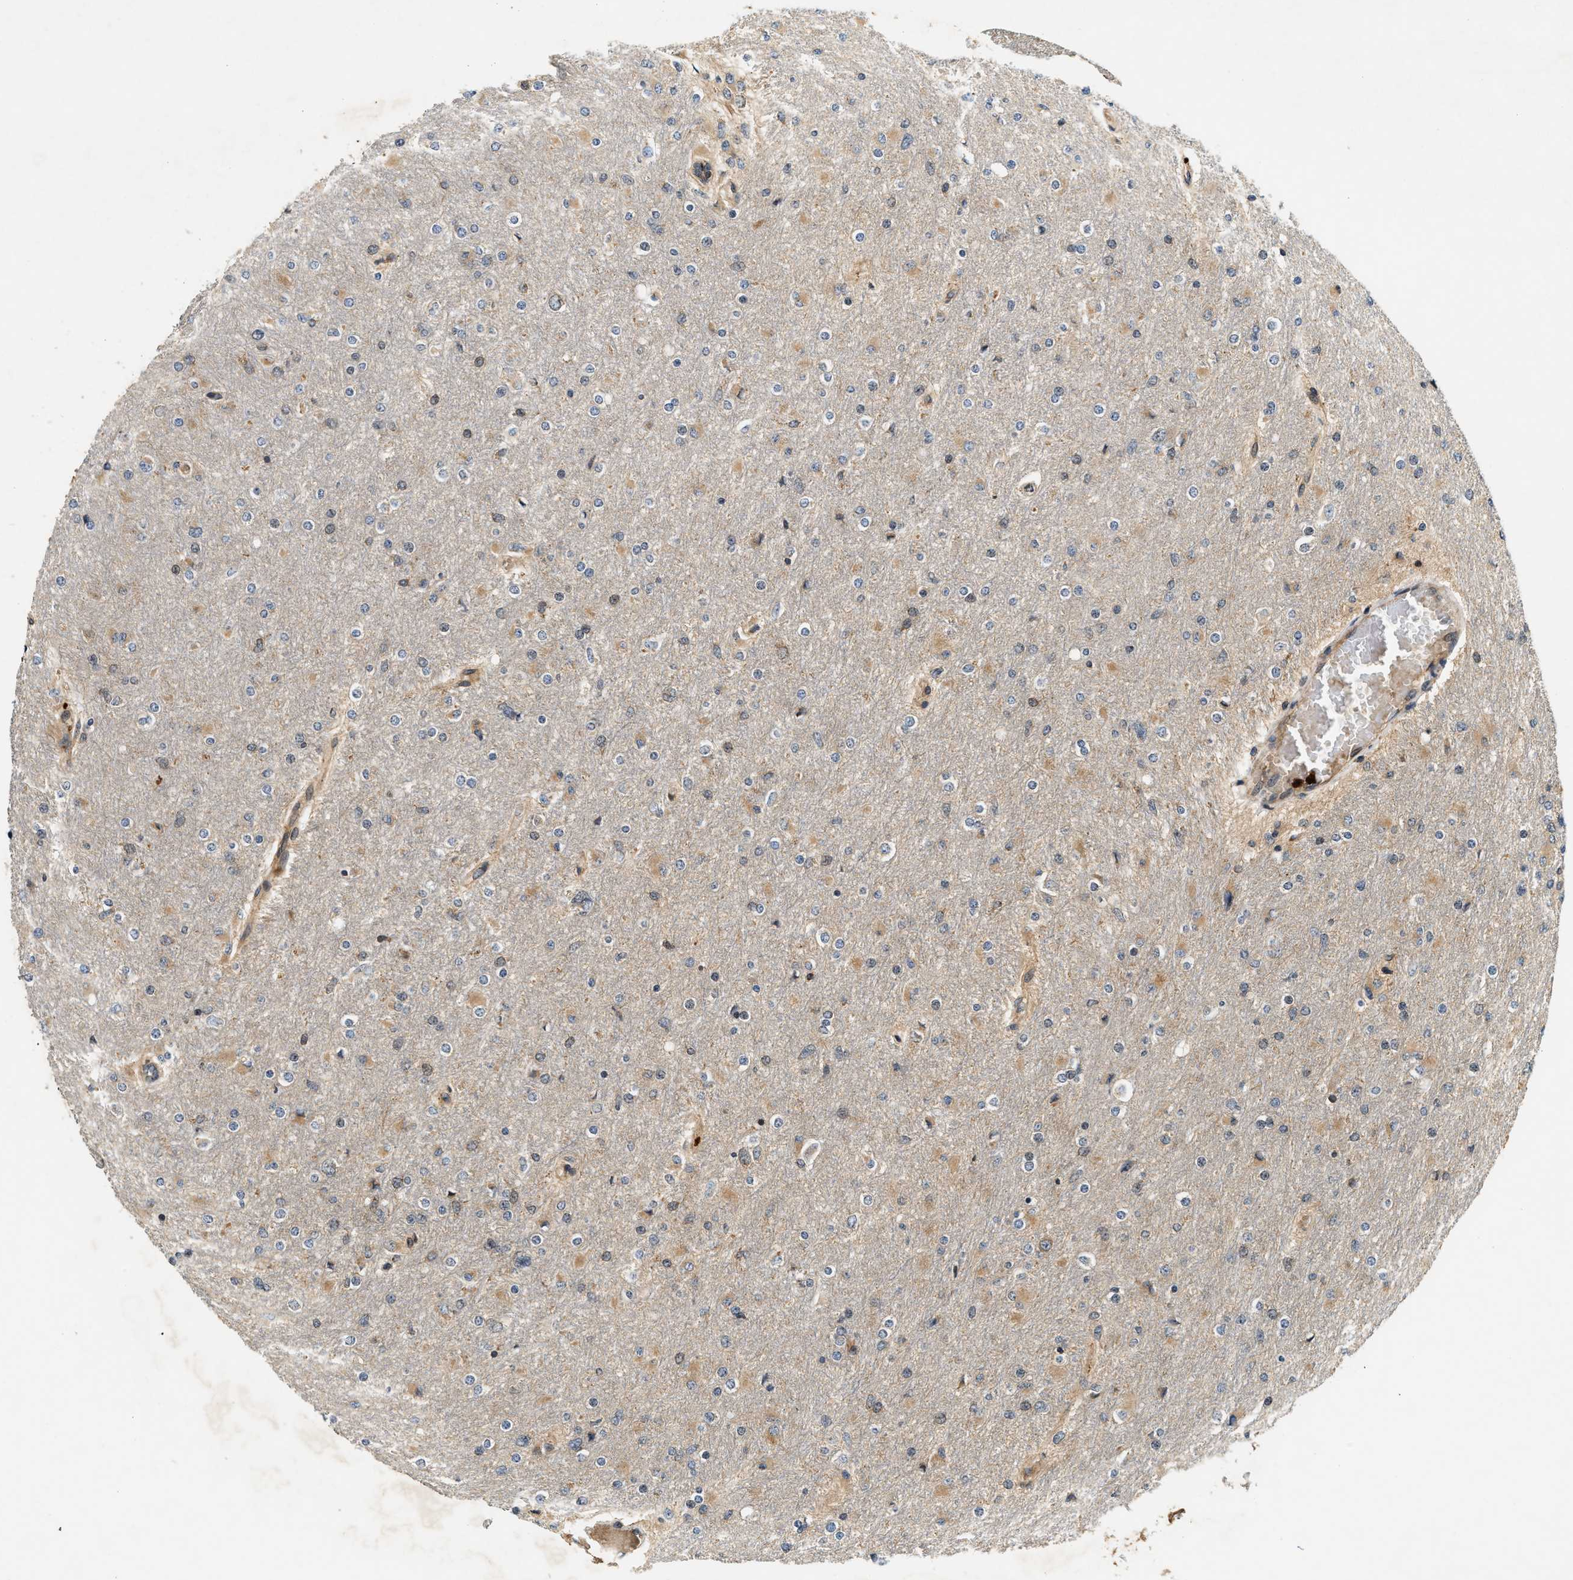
{"staining": {"intensity": "weak", "quantity": "25%-75%", "location": "cytoplasmic/membranous"}, "tissue": "glioma", "cell_type": "Tumor cells", "image_type": "cancer", "snomed": [{"axis": "morphology", "description": "Glioma, malignant, High grade"}, {"axis": "topography", "description": "Cerebral cortex"}], "caption": "Approximately 25%-75% of tumor cells in malignant glioma (high-grade) display weak cytoplasmic/membranous protein expression as visualized by brown immunohistochemical staining.", "gene": "SAMD9", "patient": {"sex": "female", "age": 36}}